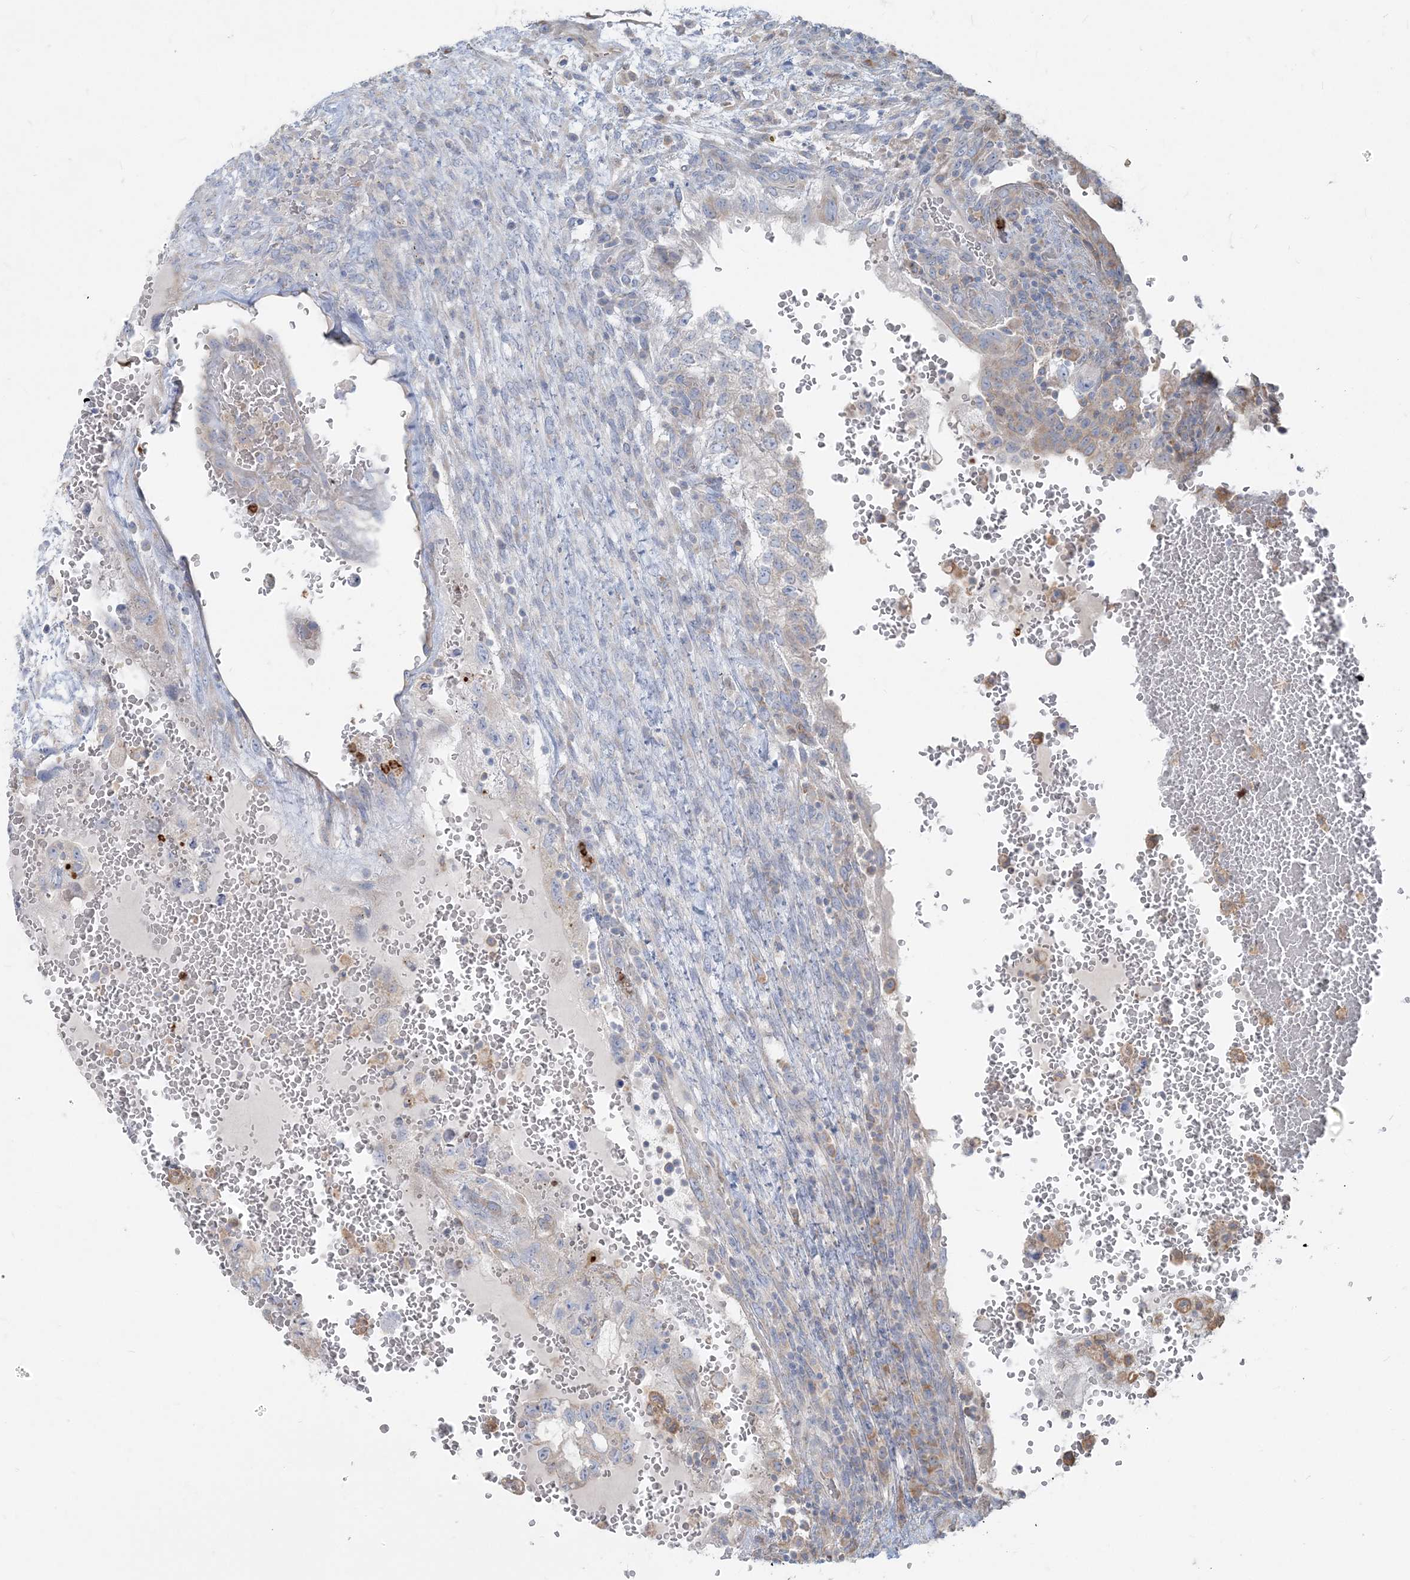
{"staining": {"intensity": "negative", "quantity": "none", "location": "none"}, "tissue": "testis cancer", "cell_type": "Tumor cells", "image_type": "cancer", "snomed": [{"axis": "morphology", "description": "Carcinoma, Embryonal, NOS"}, {"axis": "topography", "description": "Testis"}], "caption": "A micrograph of testis cancer (embryonal carcinoma) stained for a protein exhibits no brown staining in tumor cells.", "gene": "CCNJ", "patient": {"sex": "male", "age": 36}}